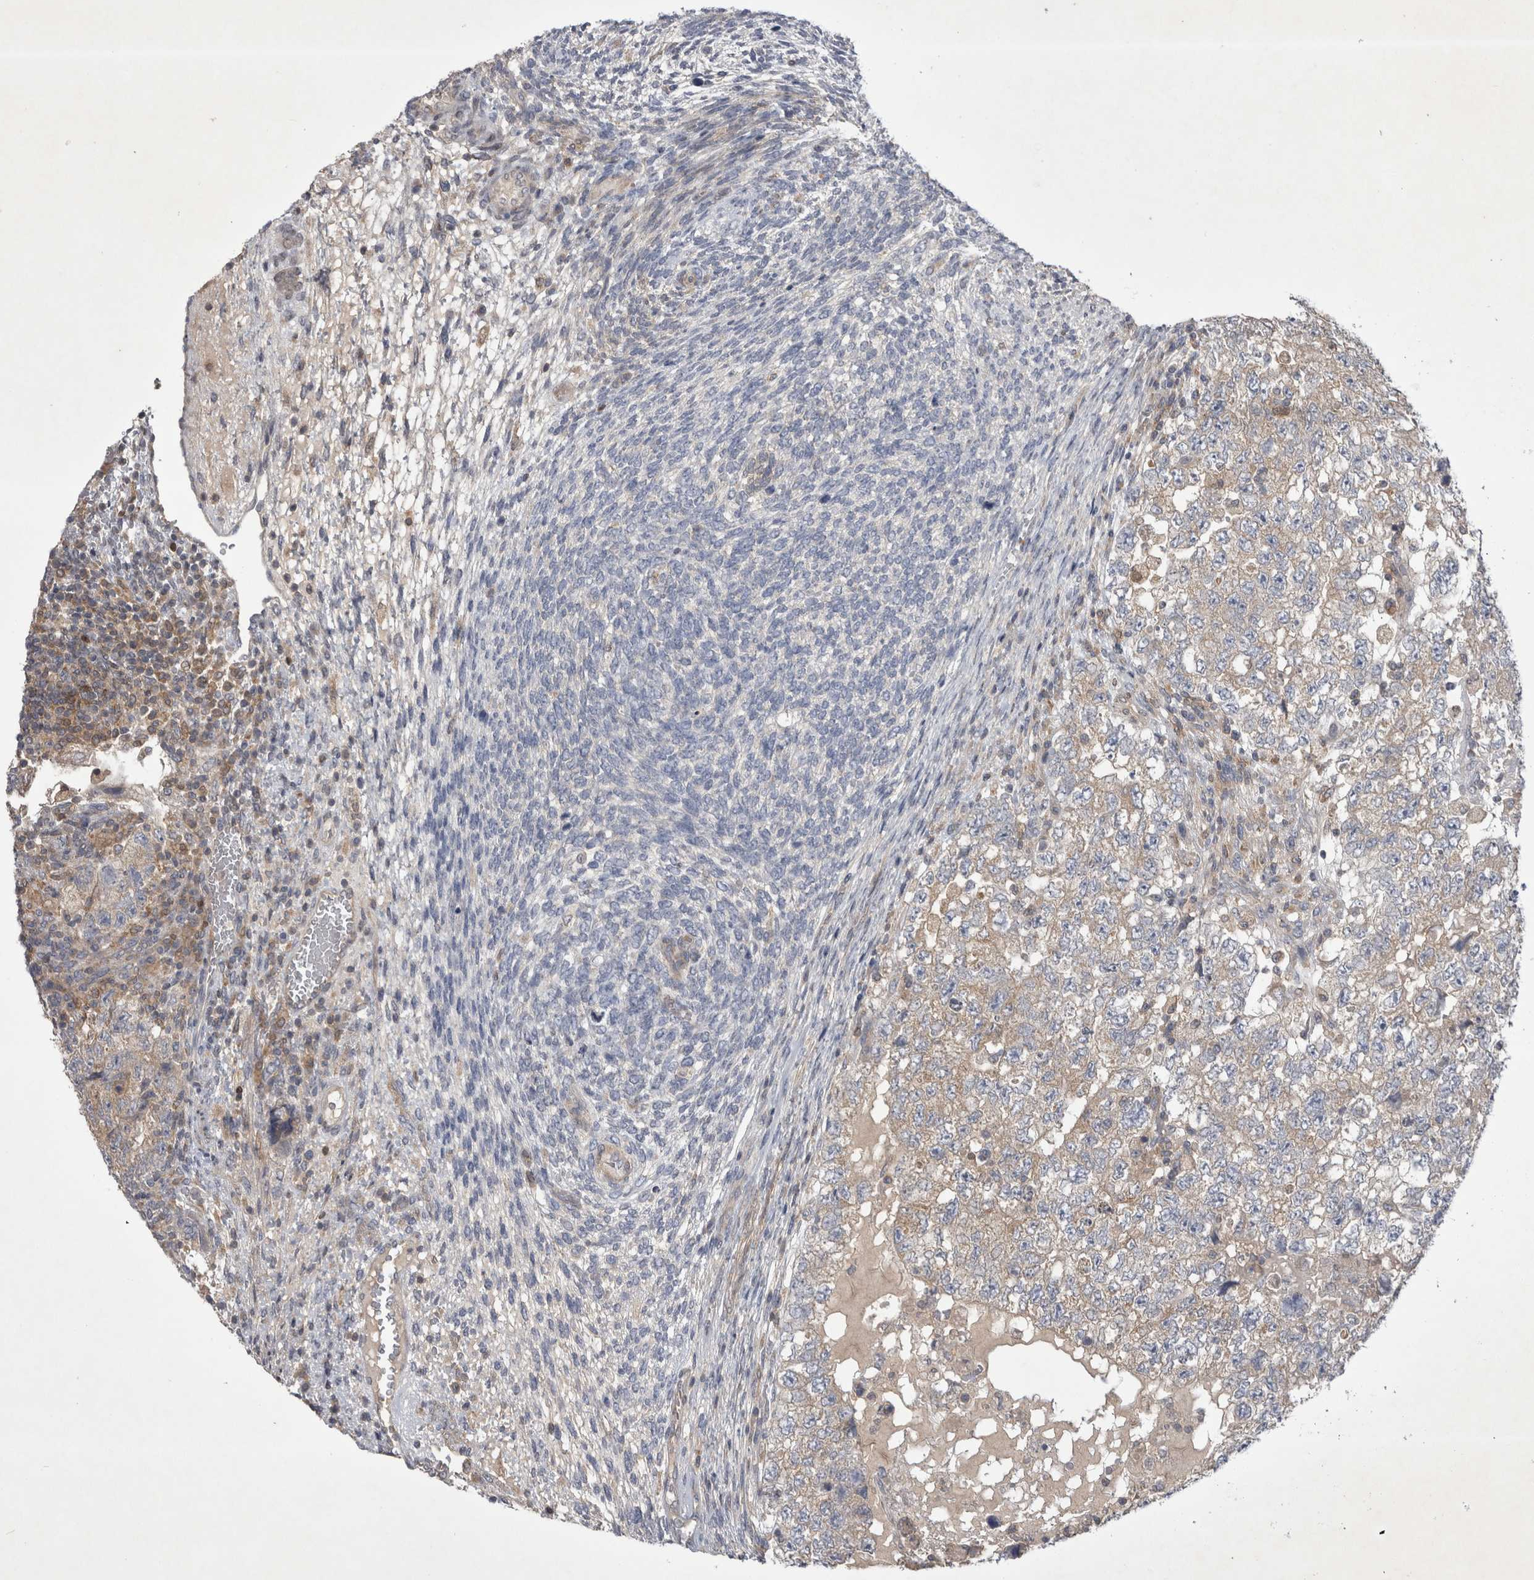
{"staining": {"intensity": "weak", "quantity": "25%-75%", "location": "cytoplasmic/membranous"}, "tissue": "testis cancer", "cell_type": "Tumor cells", "image_type": "cancer", "snomed": [{"axis": "morphology", "description": "Carcinoma, Embryonal, NOS"}, {"axis": "topography", "description": "Testis"}], "caption": "This image reveals IHC staining of testis embryonal carcinoma, with low weak cytoplasmic/membranous positivity in approximately 25%-75% of tumor cells.", "gene": "SRD5A3", "patient": {"sex": "male", "age": 36}}